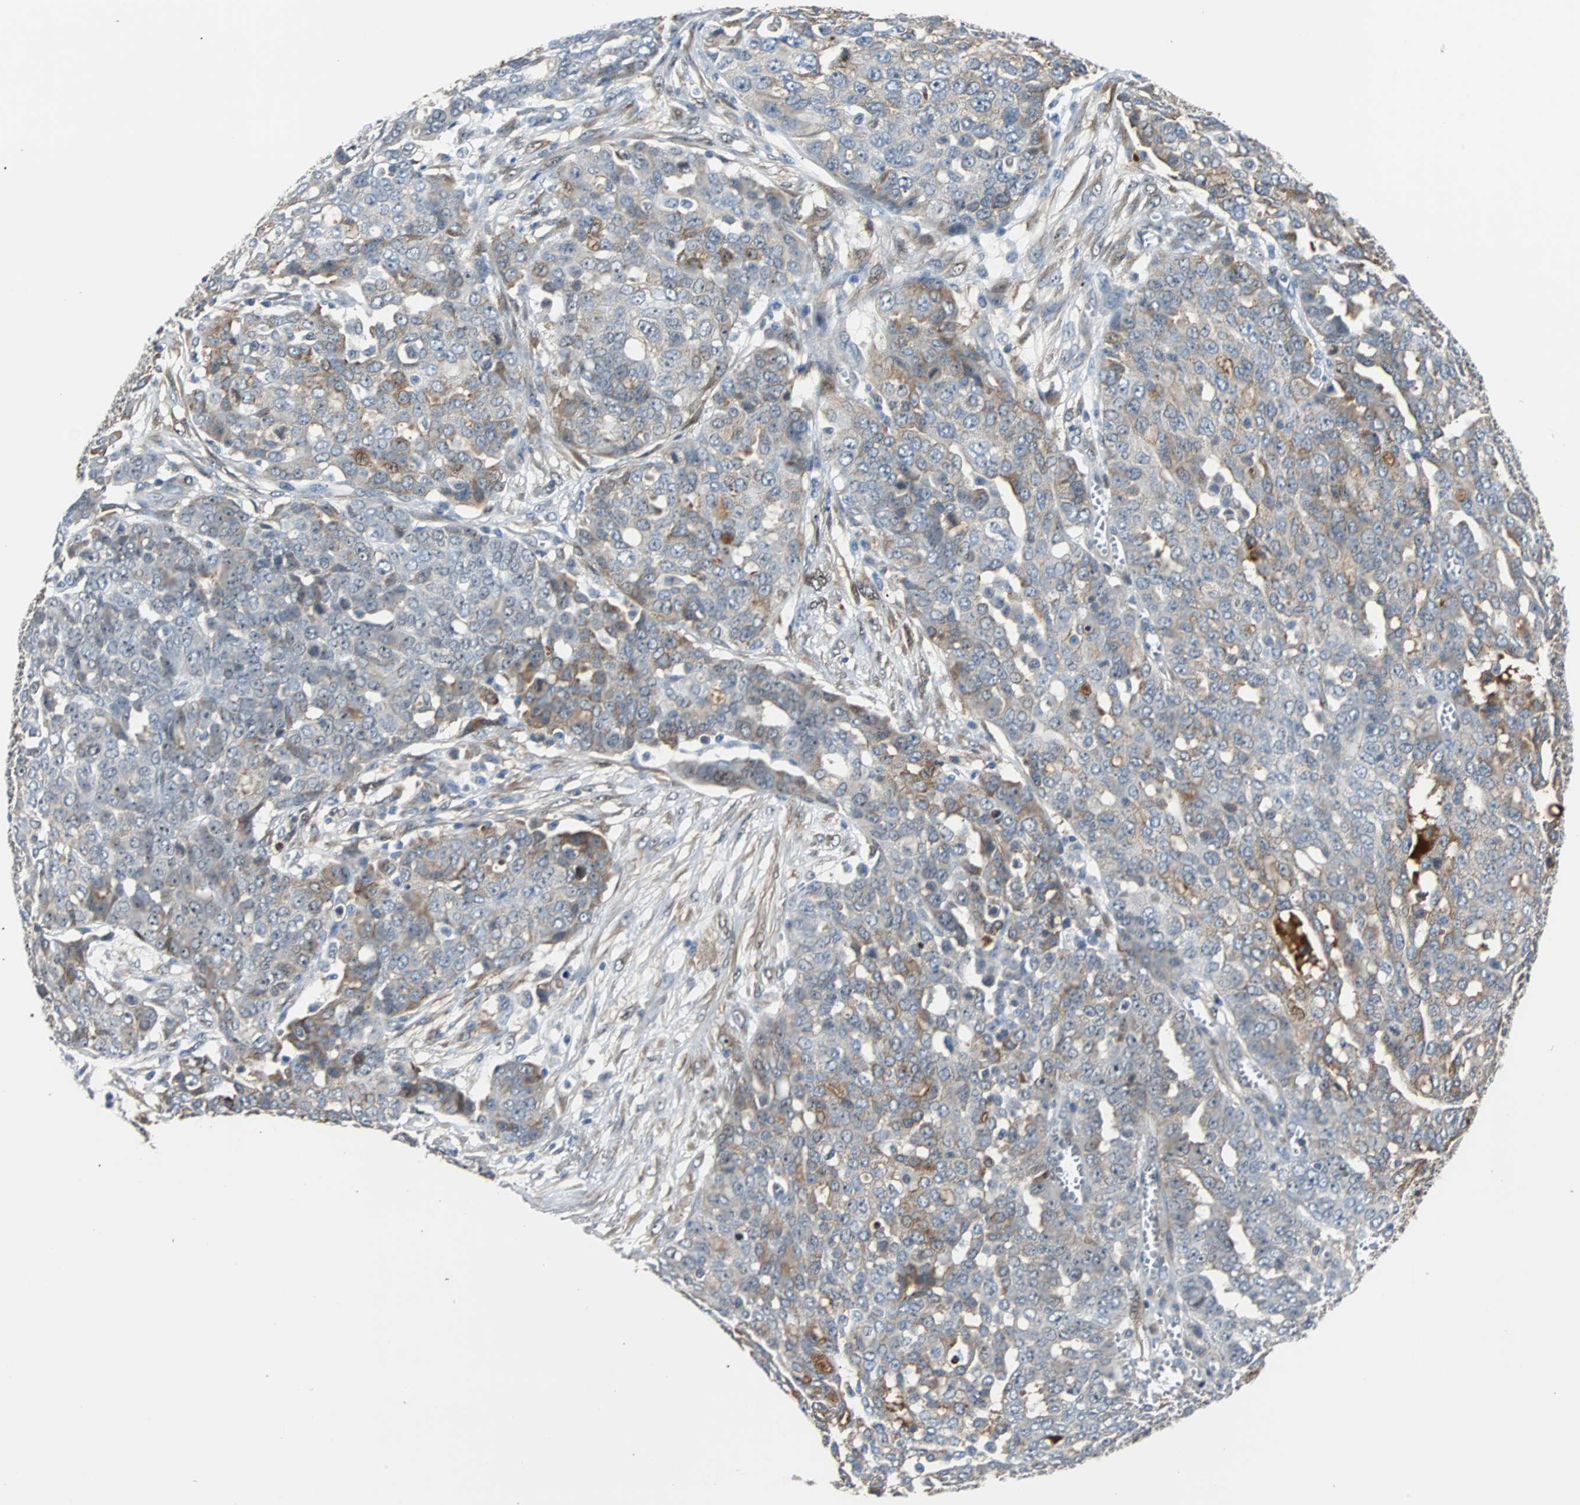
{"staining": {"intensity": "moderate", "quantity": "<25%", "location": "cytoplasmic/membranous"}, "tissue": "ovarian cancer", "cell_type": "Tumor cells", "image_type": "cancer", "snomed": [{"axis": "morphology", "description": "Cystadenocarcinoma, serous, NOS"}, {"axis": "topography", "description": "Soft tissue"}, {"axis": "topography", "description": "Ovary"}], "caption": "This histopathology image shows immunohistochemistry staining of serous cystadenocarcinoma (ovarian), with low moderate cytoplasmic/membranous staining in about <25% of tumor cells.", "gene": "FHL2", "patient": {"sex": "female", "age": 57}}